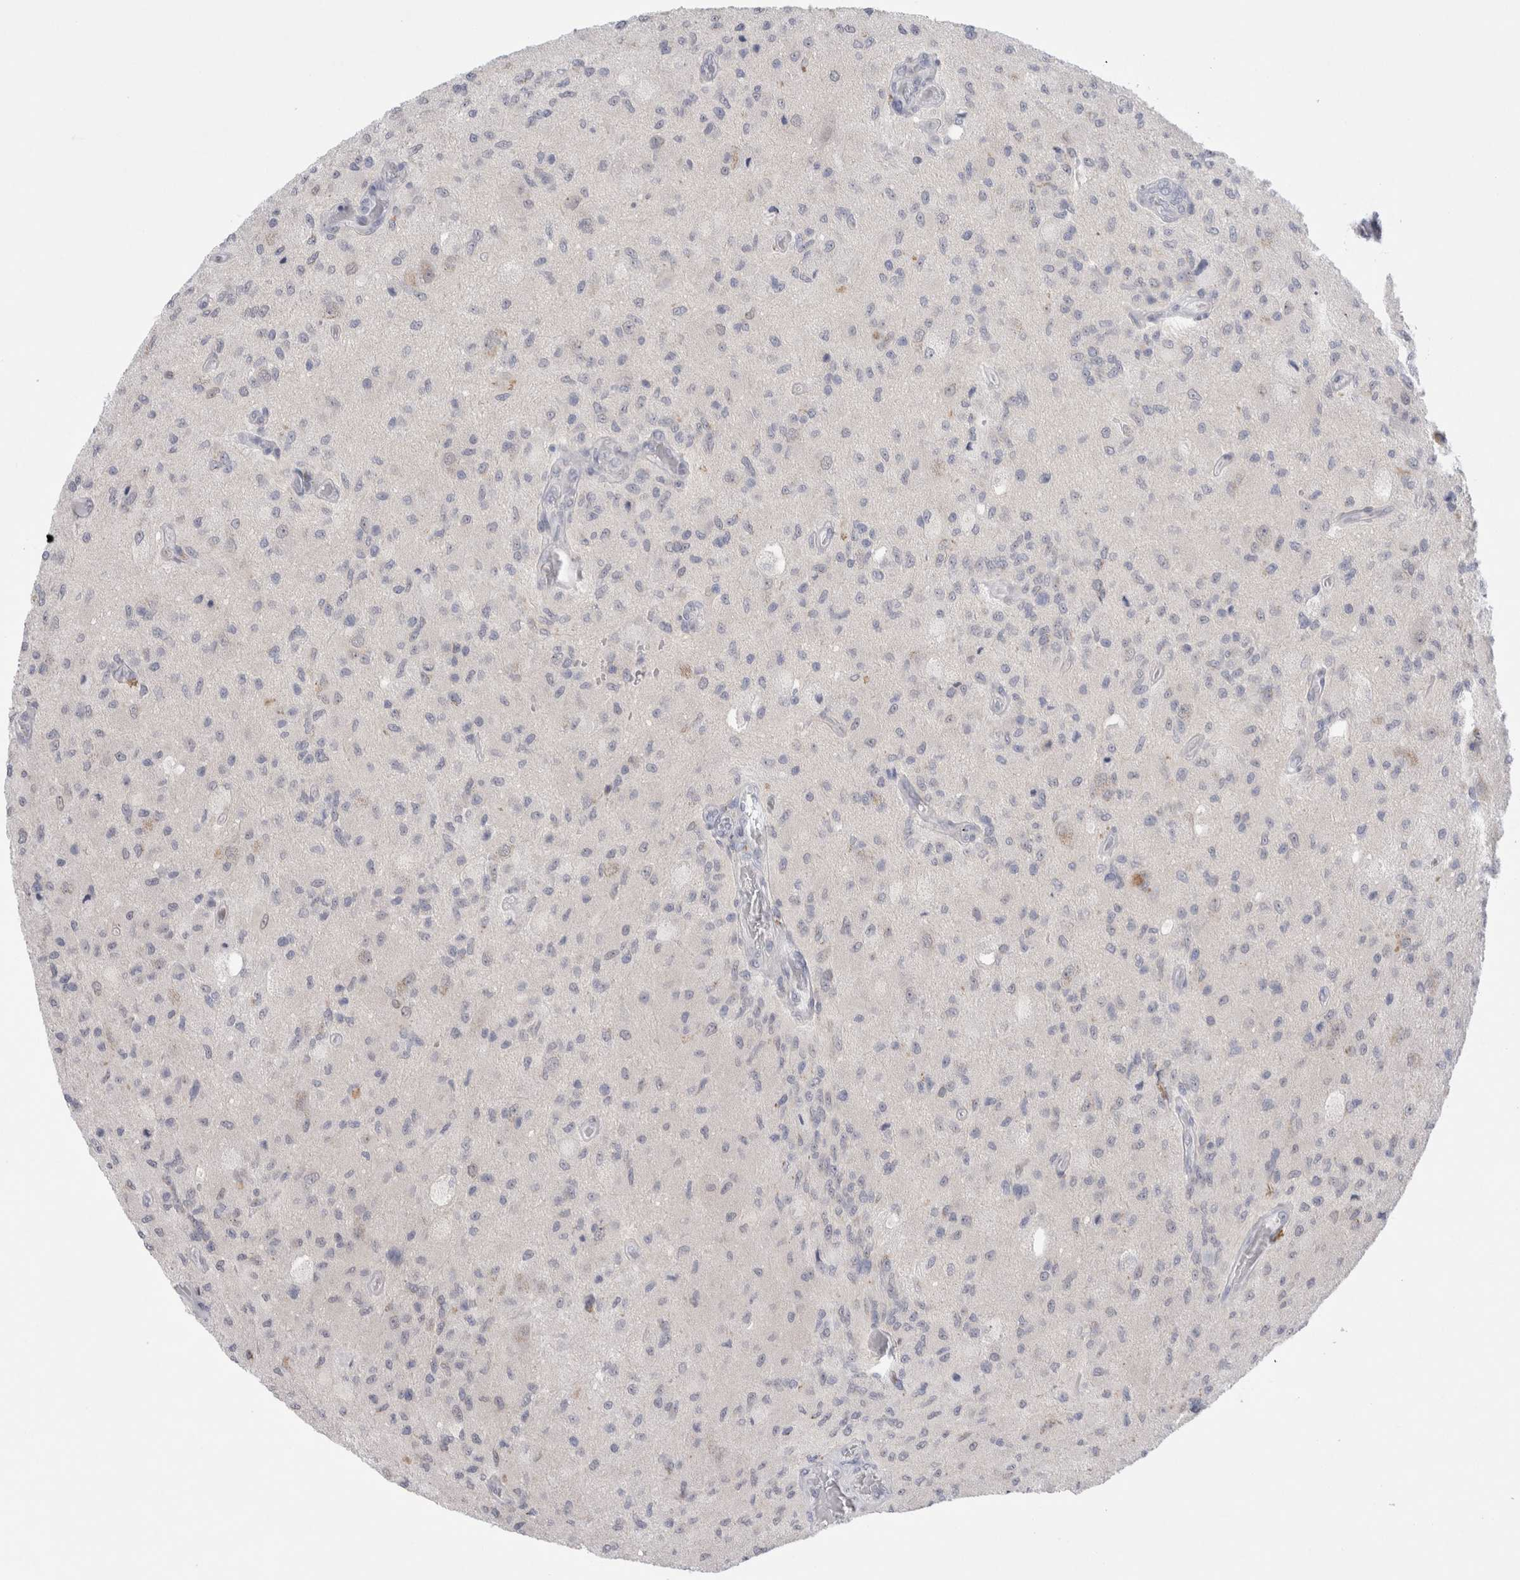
{"staining": {"intensity": "negative", "quantity": "none", "location": "none"}, "tissue": "glioma", "cell_type": "Tumor cells", "image_type": "cancer", "snomed": [{"axis": "morphology", "description": "Normal tissue, NOS"}, {"axis": "morphology", "description": "Glioma, malignant, High grade"}, {"axis": "topography", "description": "Cerebral cortex"}], "caption": "DAB (3,3'-diaminobenzidine) immunohistochemical staining of human high-grade glioma (malignant) exhibits no significant staining in tumor cells. The staining is performed using DAB (3,3'-diaminobenzidine) brown chromogen with nuclei counter-stained in using hematoxylin.", "gene": "CERS5", "patient": {"sex": "male", "age": 77}}